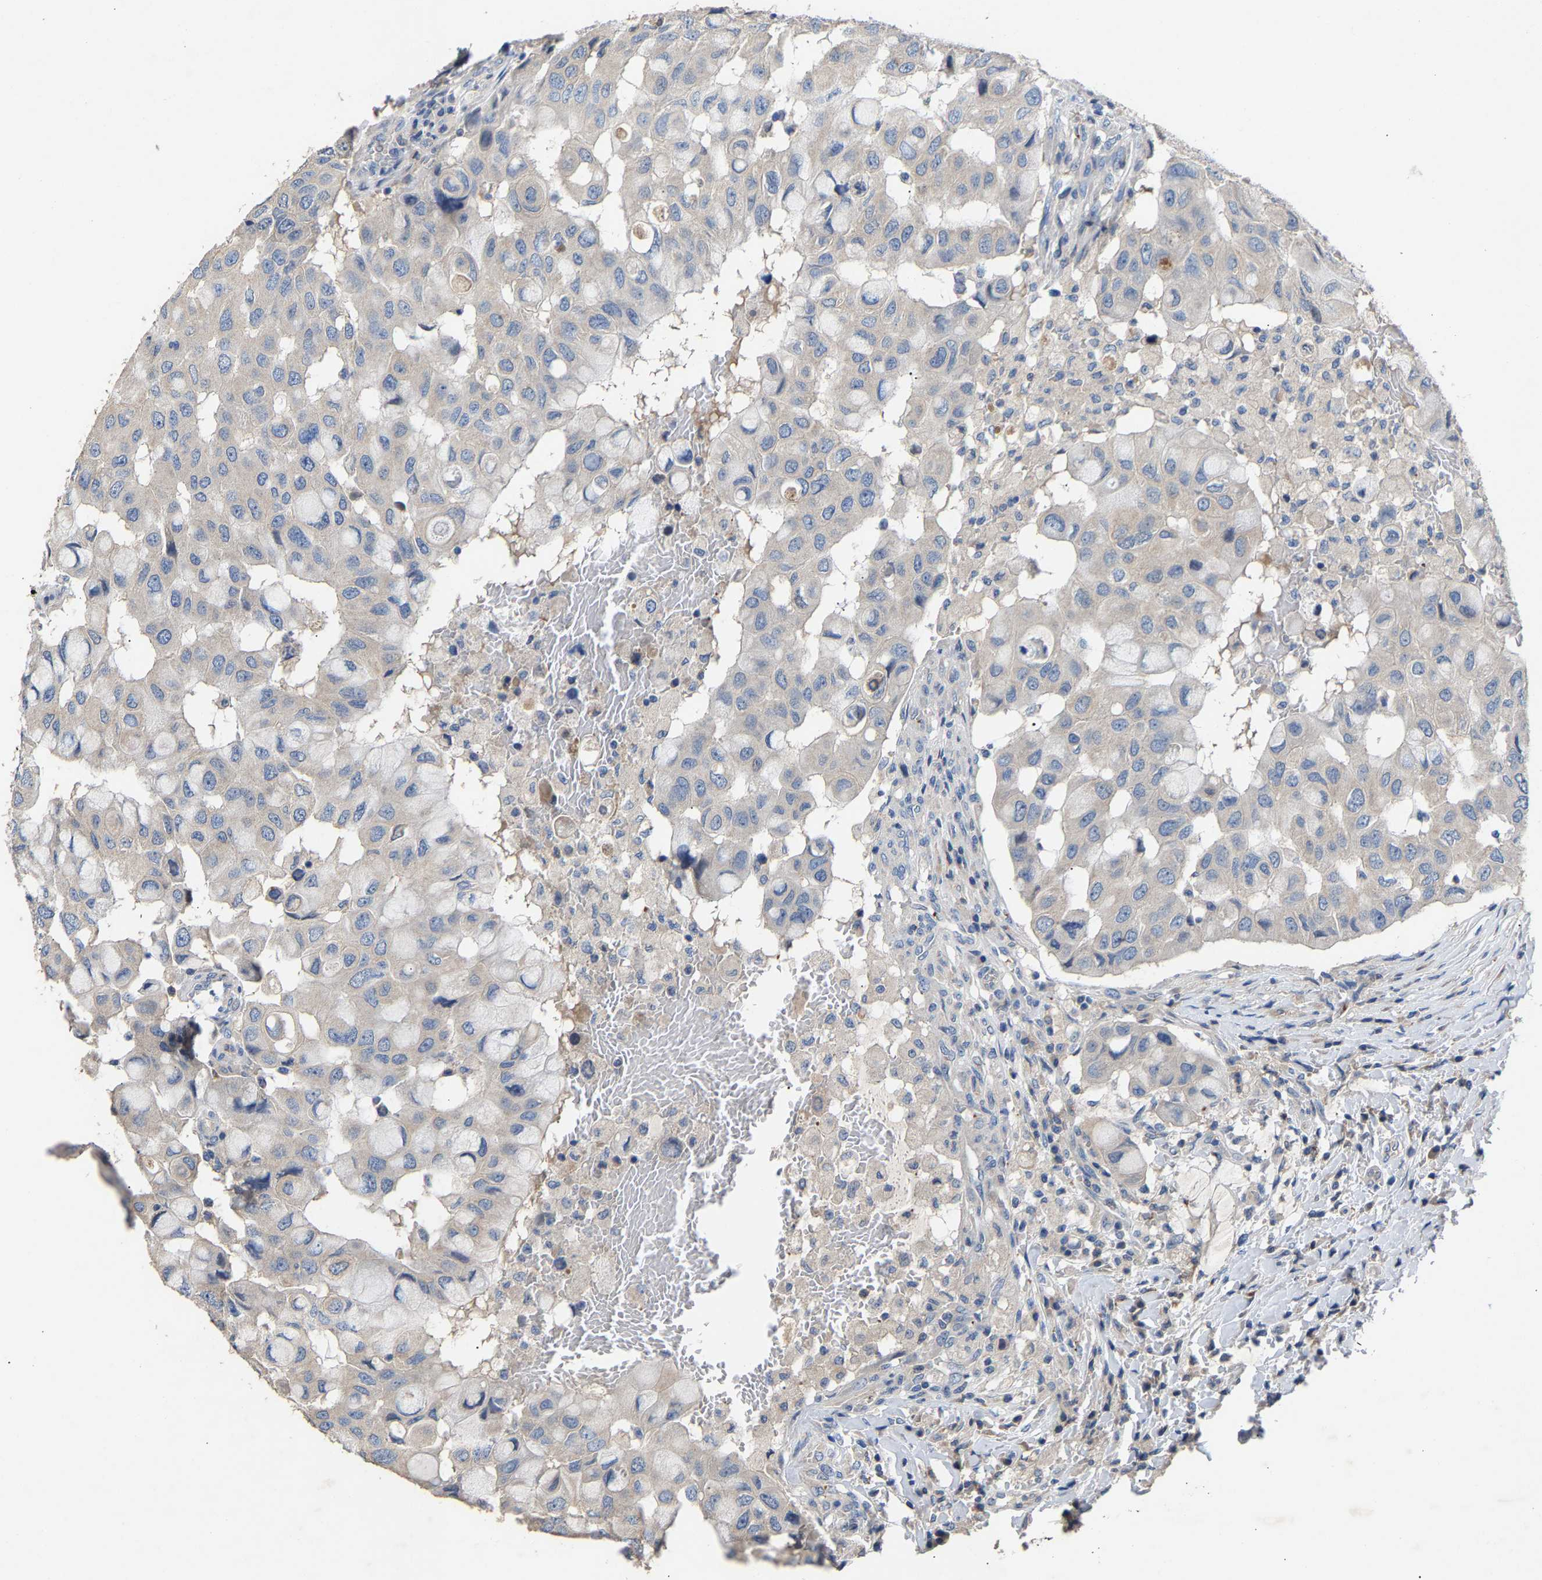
{"staining": {"intensity": "negative", "quantity": "none", "location": "none"}, "tissue": "breast cancer", "cell_type": "Tumor cells", "image_type": "cancer", "snomed": [{"axis": "morphology", "description": "Duct carcinoma"}, {"axis": "topography", "description": "Breast"}], "caption": "The immunohistochemistry image has no significant positivity in tumor cells of breast intraductal carcinoma tissue. Nuclei are stained in blue.", "gene": "CCDC171", "patient": {"sex": "female", "age": 27}}